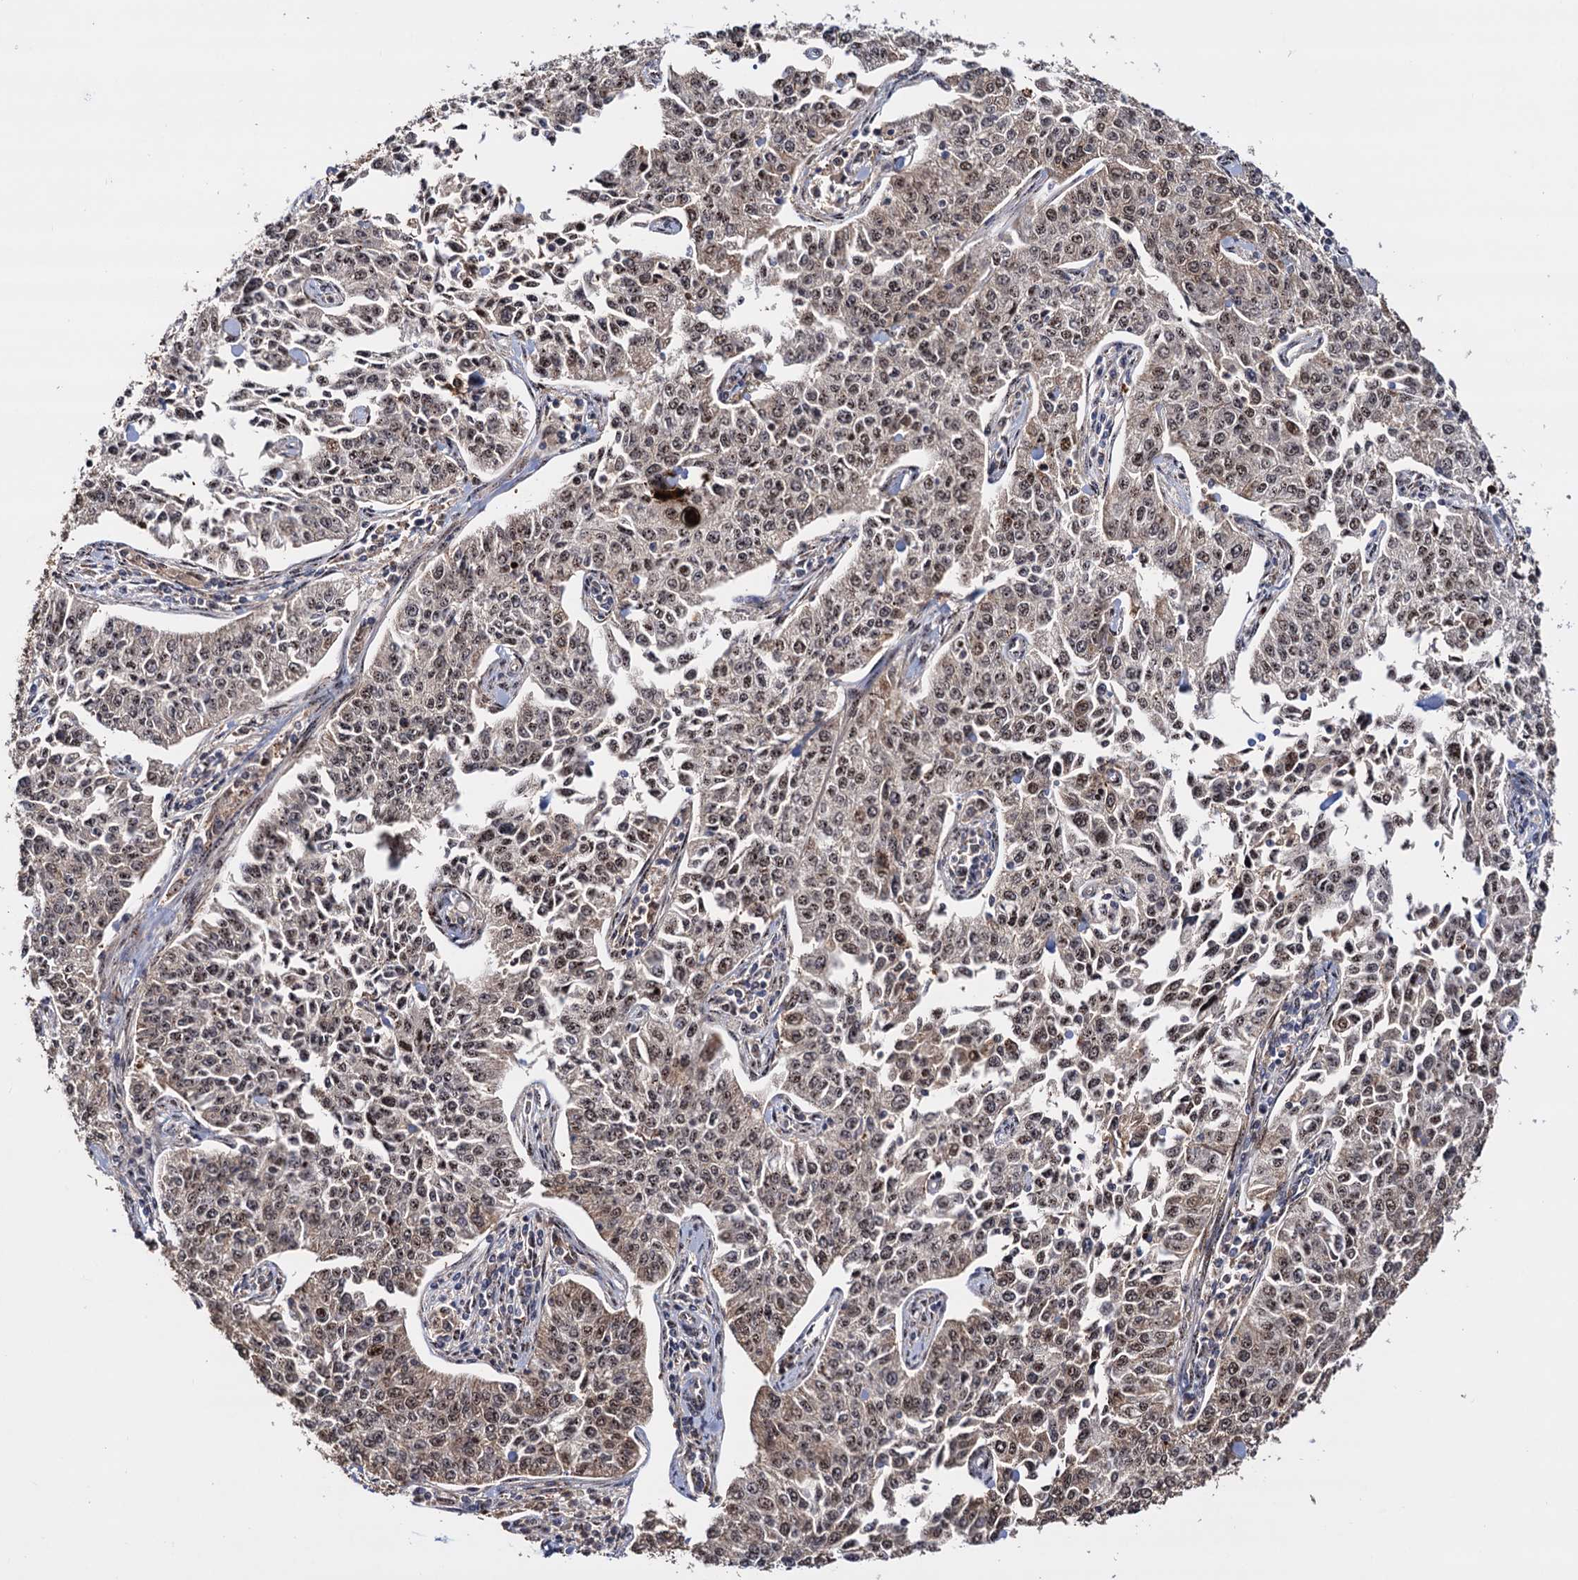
{"staining": {"intensity": "moderate", "quantity": "25%-75%", "location": "cytoplasmic/membranous,nuclear"}, "tissue": "cervical cancer", "cell_type": "Tumor cells", "image_type": "cancer", "snomed": [{"axis": "morphology", "description": "Squamous cell carcinoma, NOS"}, {"axis": "topography", "description": "Cervix"}], "caption": "Immunohistochemical staining of cervical squamous cell carcinoma shows medium levels of moderate cytoplasmic/membranous and nuclear protein expression in about 25%-75% of tumor cells.", "gene": "PIGB", "patient": {"sex": "female", "age": 35}}